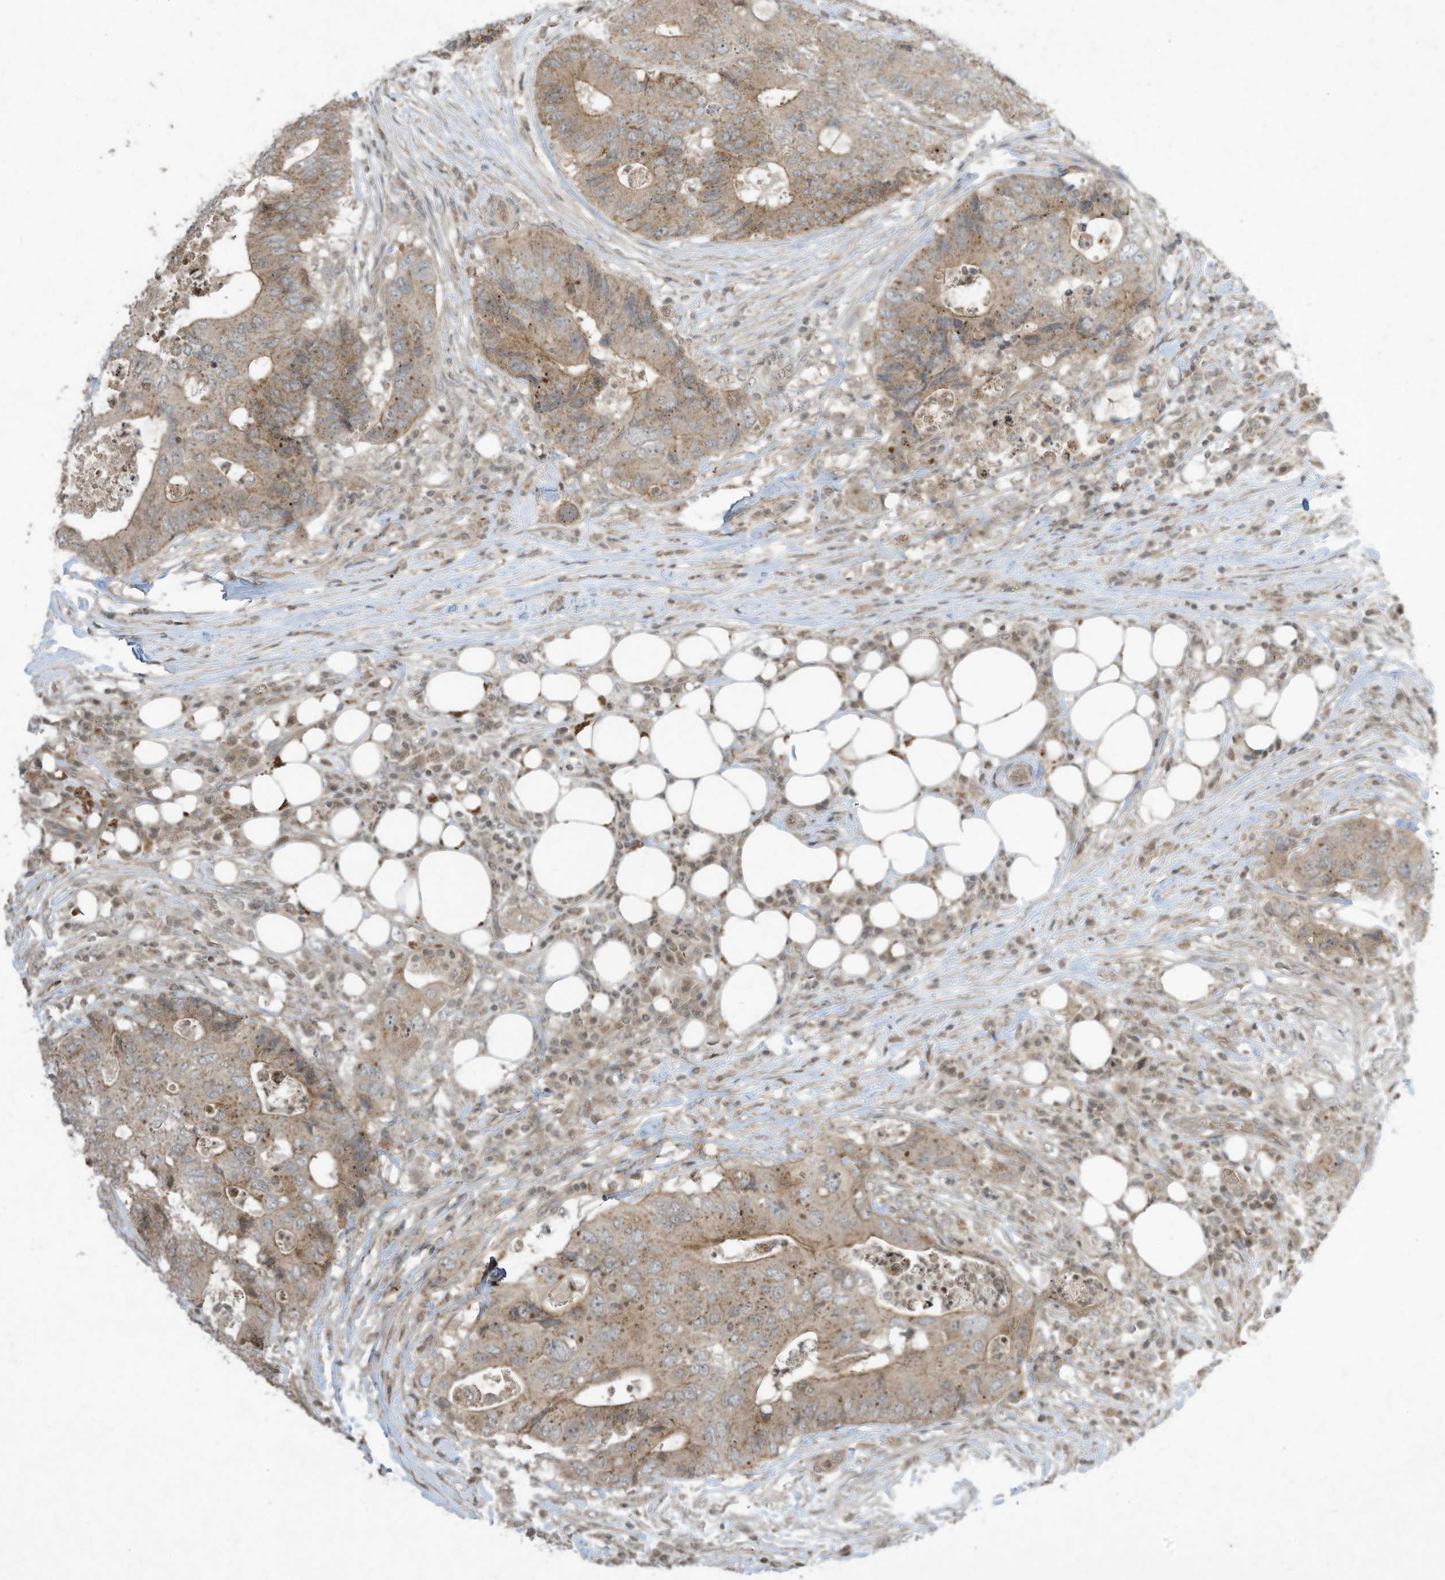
{"staining": {"intensity": "weak", "quantity": ">75%", "location": "cytoplasmic/membranous"}, "tissue": "colorectal cancer", "cell_type": "Tumor cells", "image_type": "cancer", "snomed": [{"axis": "morphology", "description": "Adenocarcinoma, NOS"}, {"axis": "topography", "description": "Colon"}], "caption": "Brown immunohistochemical staining in human adenocarcinoma (colorectal) demonstrates weak cytoplasmic/membranous staining in about >75% of tumor cells.", "gene": "MATN2", "patient": {"sex": "male", "age": 71}}